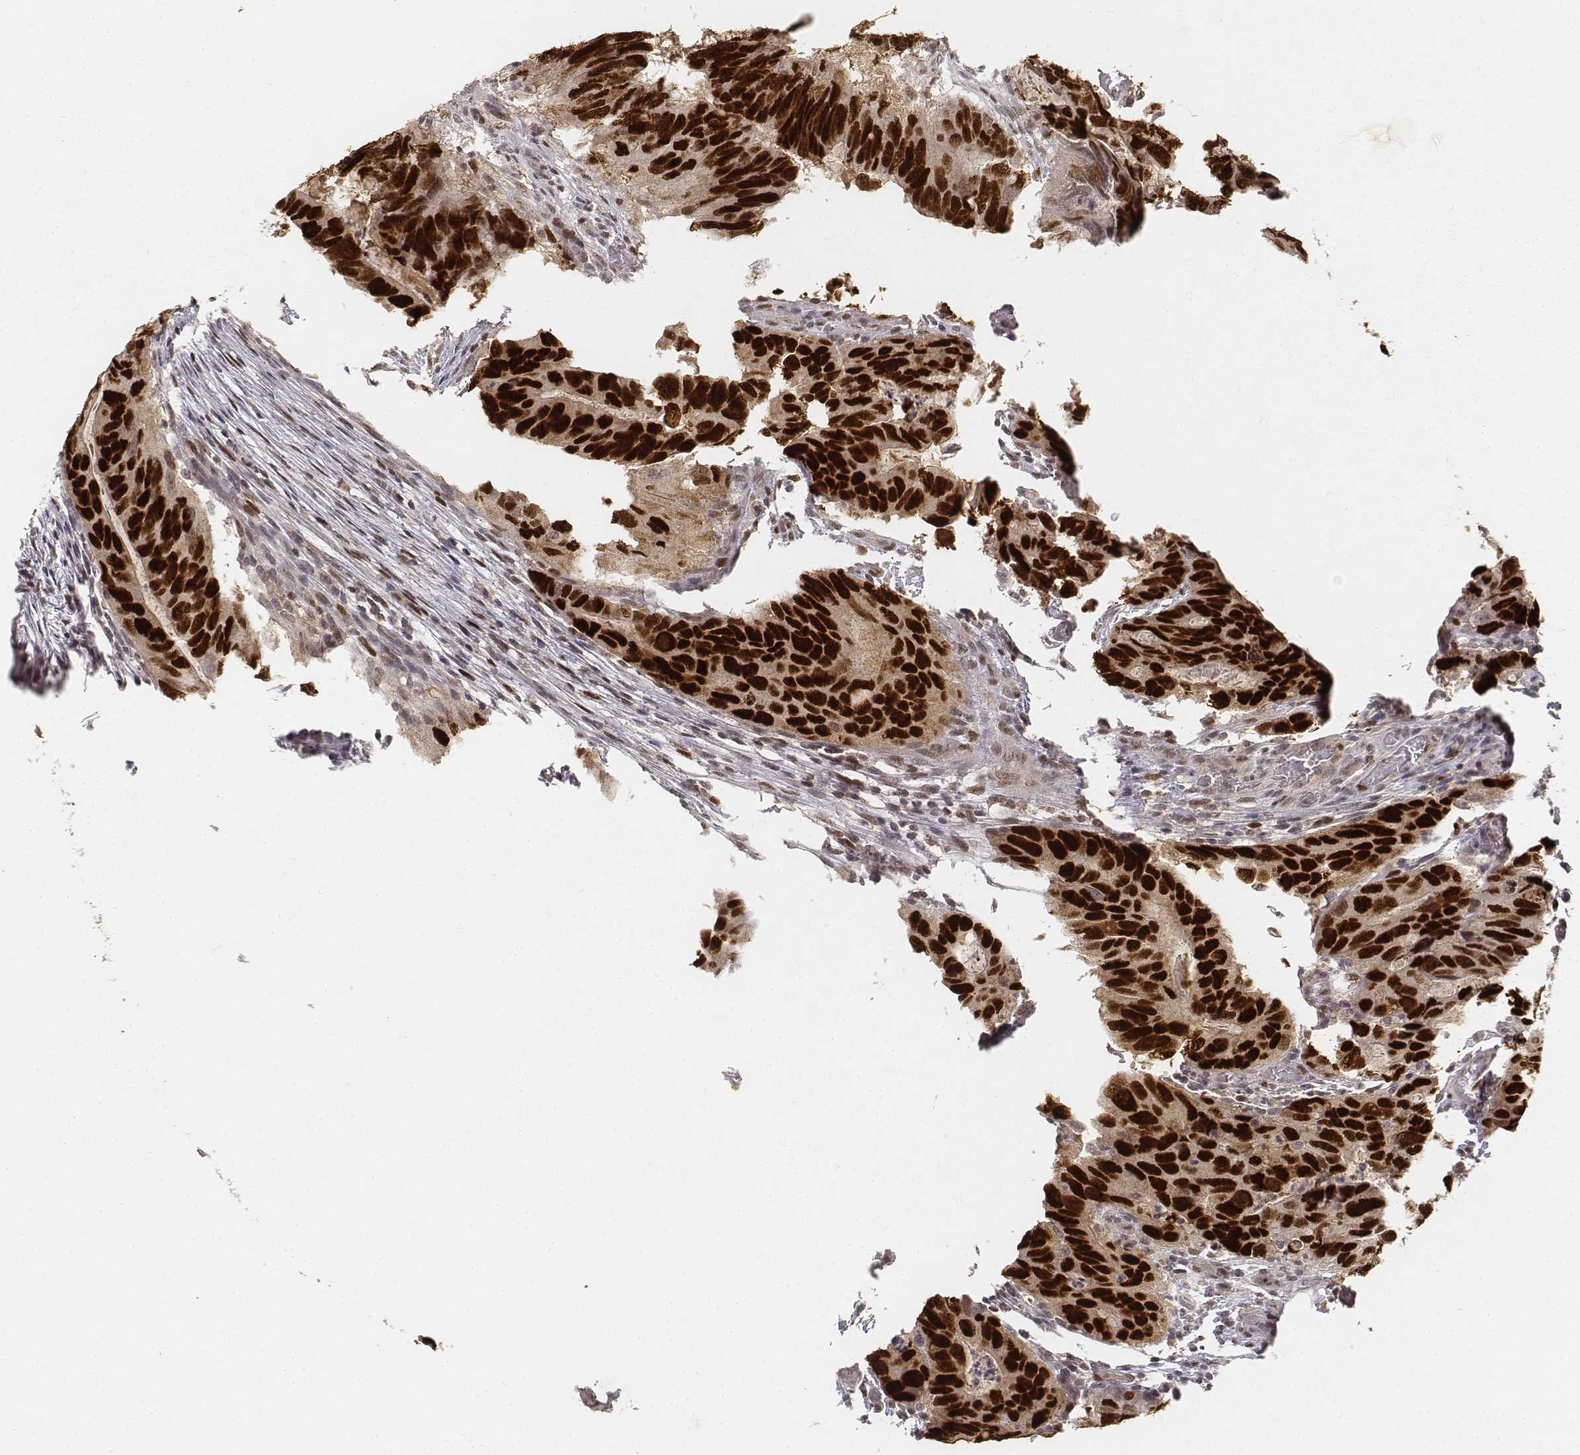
{"staining": {"intensity": "strong", "quantity": ">75%", "location": "nuclear"}, "tissue": "colorectal cancer", "cell_type": "Tumor cells", "image_type": "cancer", "snomed": [{"axis": "morphology", "description": "Adenocarcinoma, NOS"}, {"axis": "topography", "description": "Colon"}], "caption": "The photomicrograph demonstrates immunohistochemical staining of colorectal adenocarcinoma. There is strong nuclear positivity is seen in approximately >75% of tumor cells.", "gene": "FANCD2", "patient": {"sex": "male", "age": 79}}